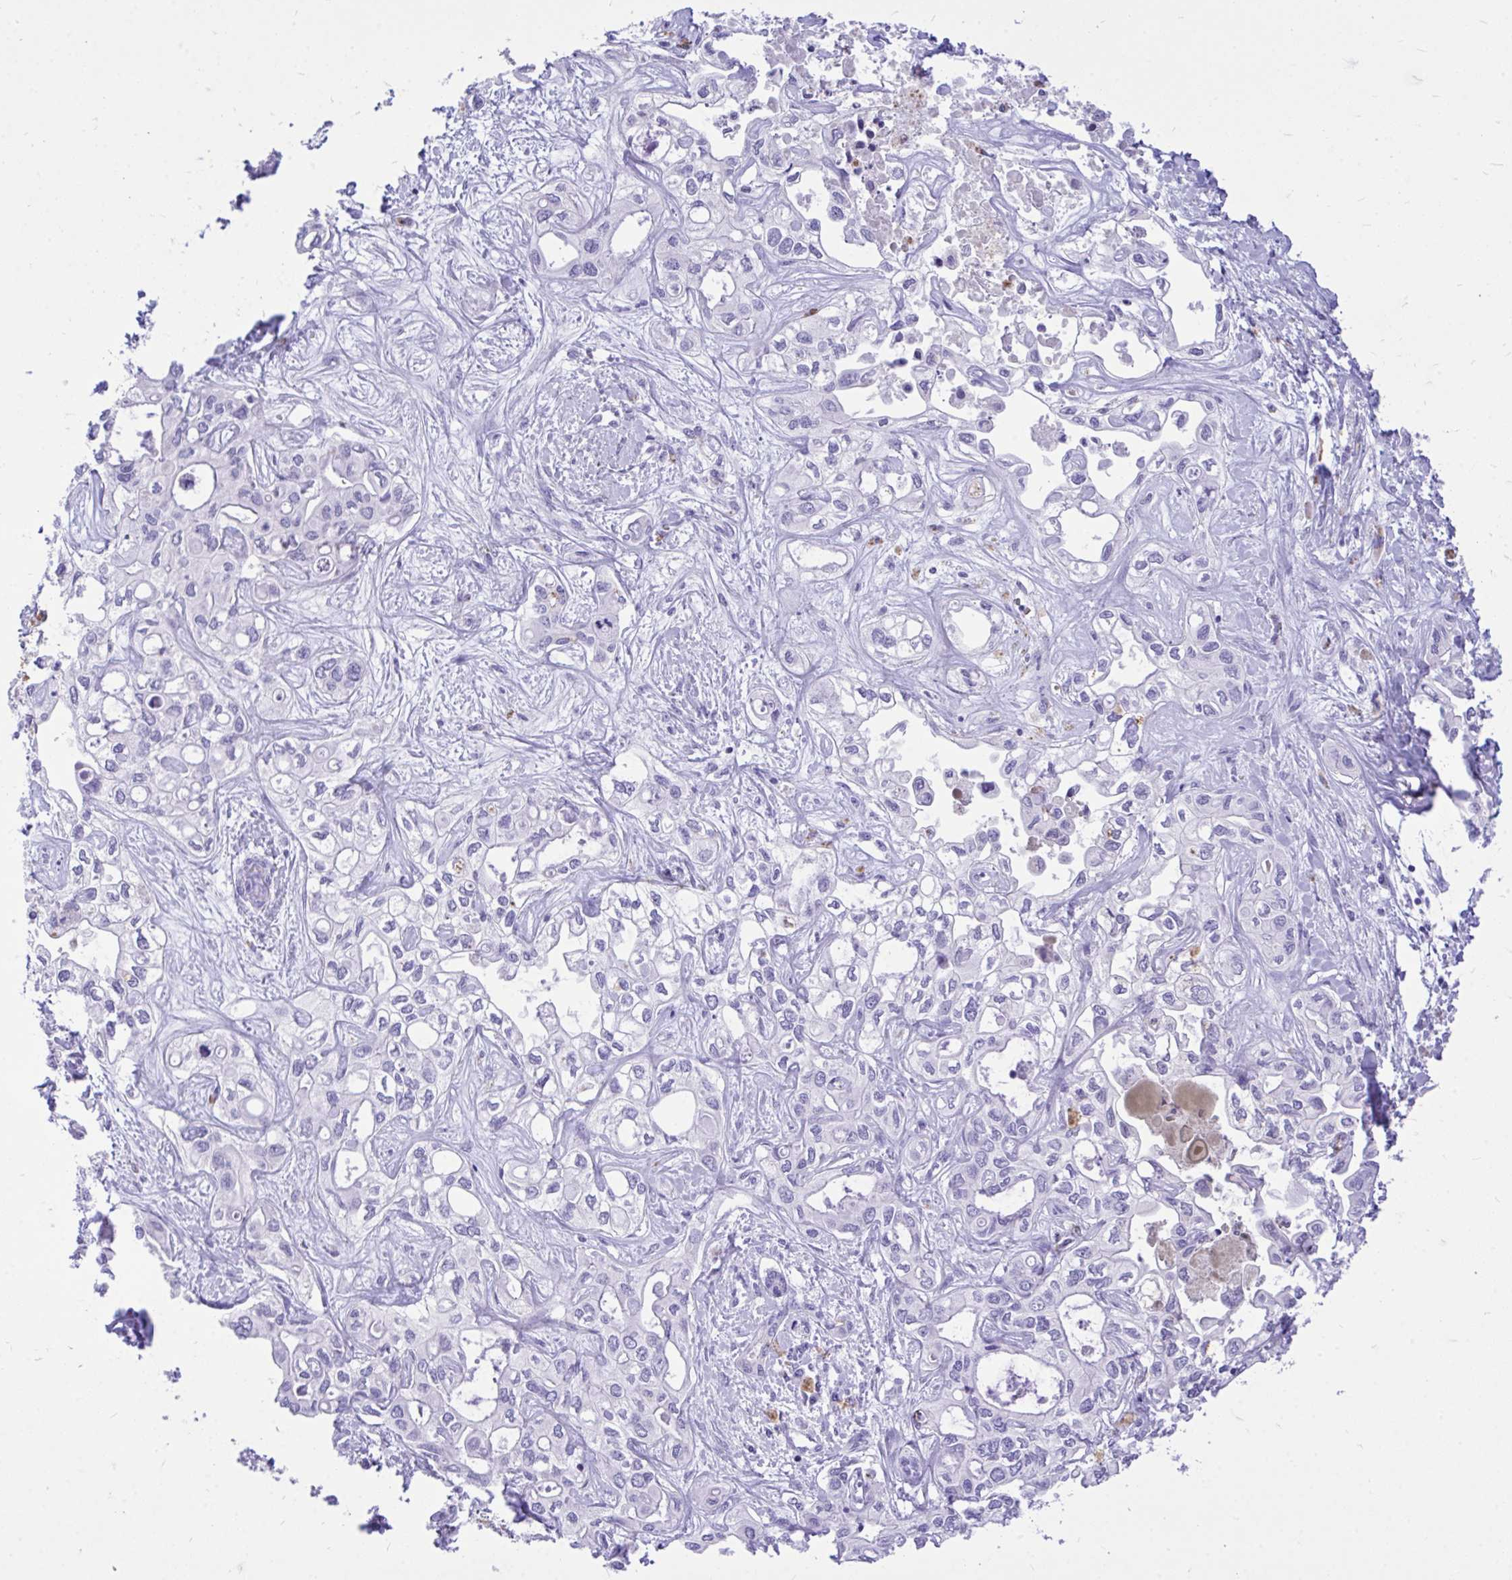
{"staining": {"intensity": "negative", "quantity": "none", "location": "none"}, "tissue": "liver cancer", "cell_type": "Tumor cells", "image_type": "cancer", "snomed": [{"axis": "morphology", "description": "Cholangiocarcinoma"}, {"axis": "topography", "description": "Liver"}], "caption": "Immunohistochemical staining of human cholangiocarcinoma (liver) reveals no significant staining in tumor cells.", "gene": "MON1A", "patient": {"sex": "female", "age": 64}}